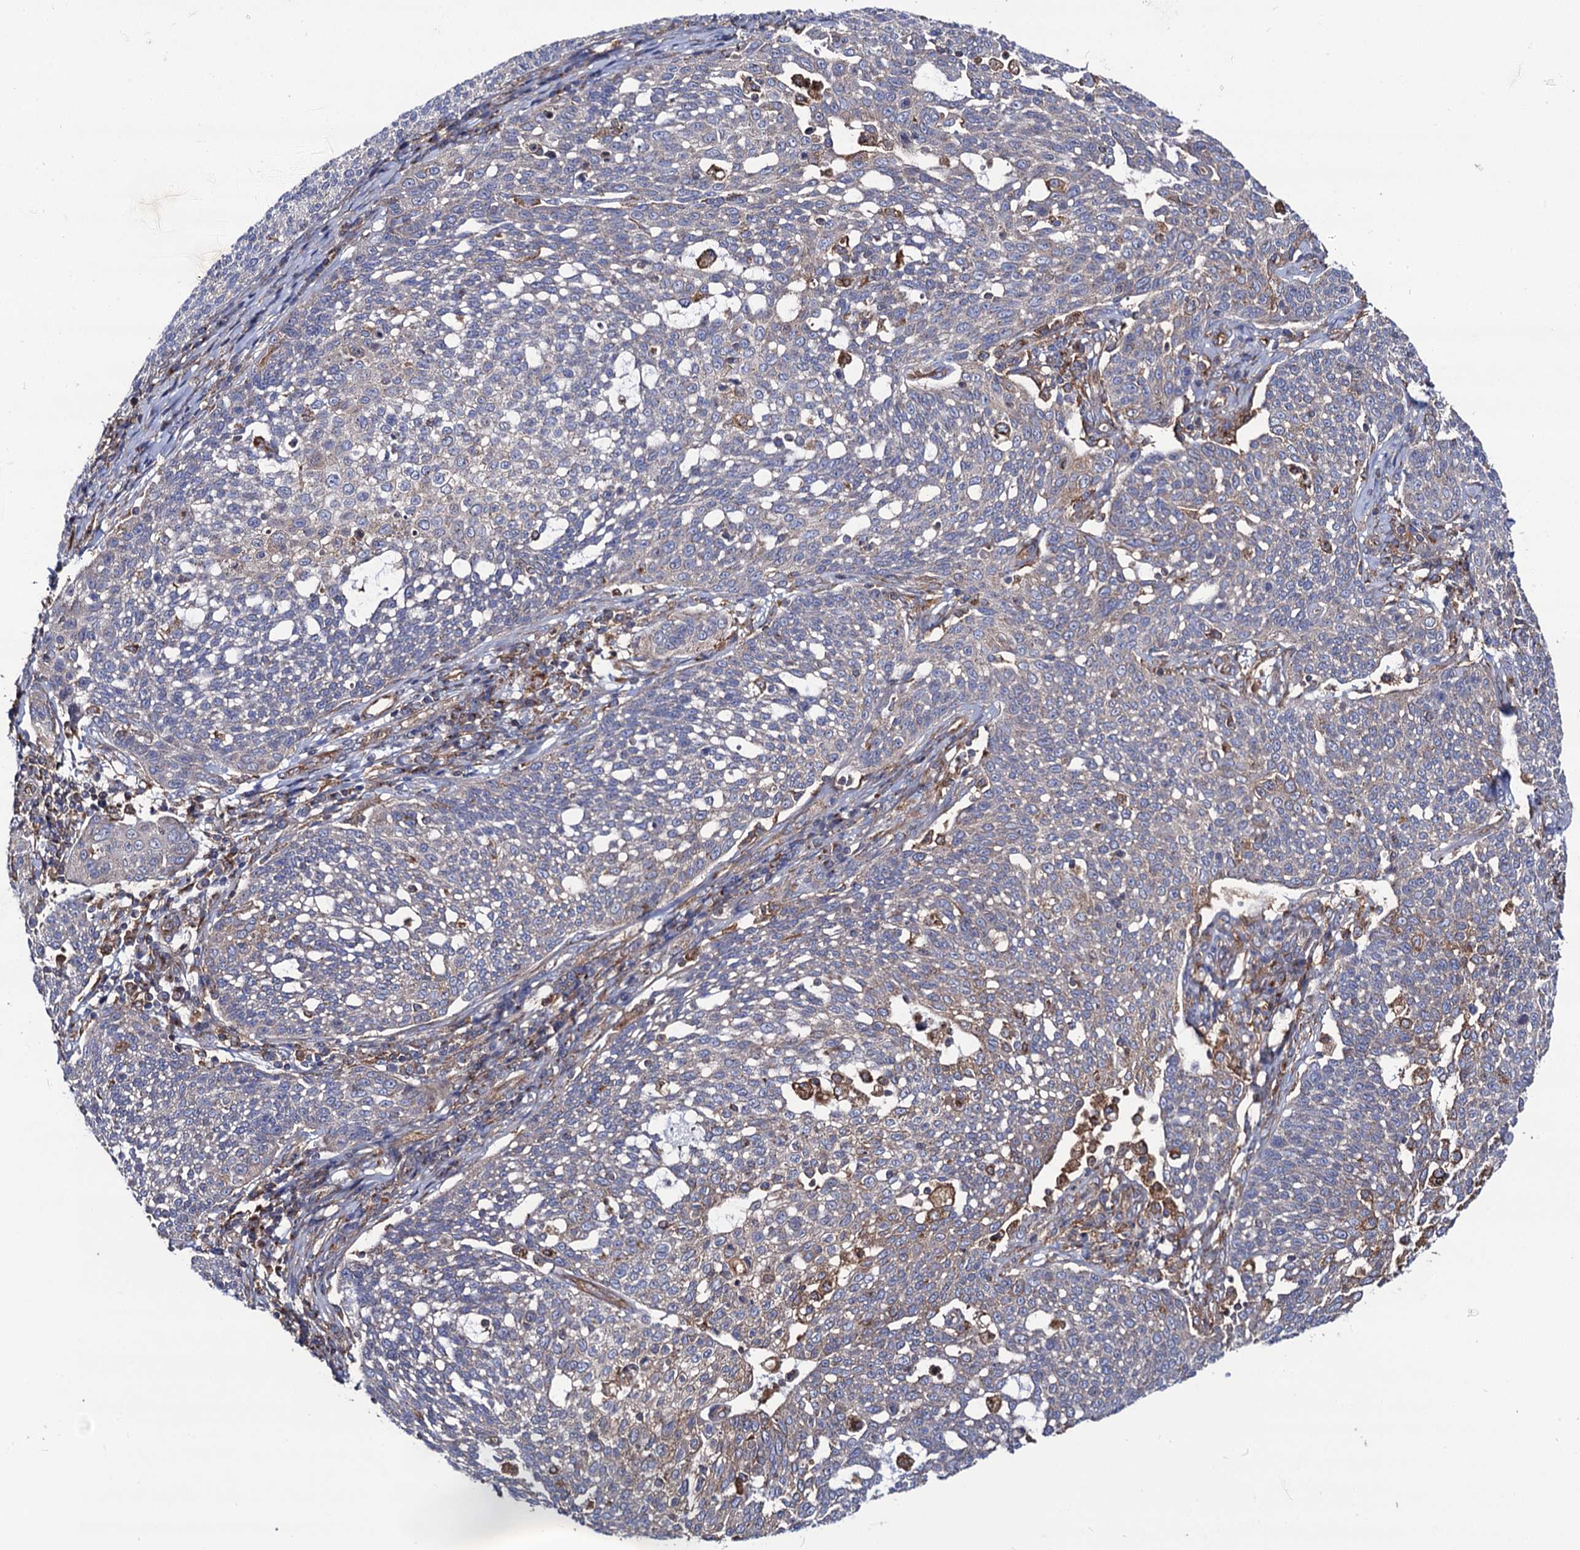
{"staining": {"intensity": "negative", "quantity": "none", "location": "none"}, "tissue": "cervical cancer", "cell_type": "Tumor cells", "image_type": "cancer", "snomed": [{"axis": "morphology", "description": "Squamous cell carcinoma, NOS"}, {"axis": "topography", "description": "Cervix"}], "caption": "This is a image of IHC staining of cervical squamous cell carcinoma, which shows no staining in tumor cells.", "gene": "DYDC1", "patient": {"sex": "female", "age": 34}}